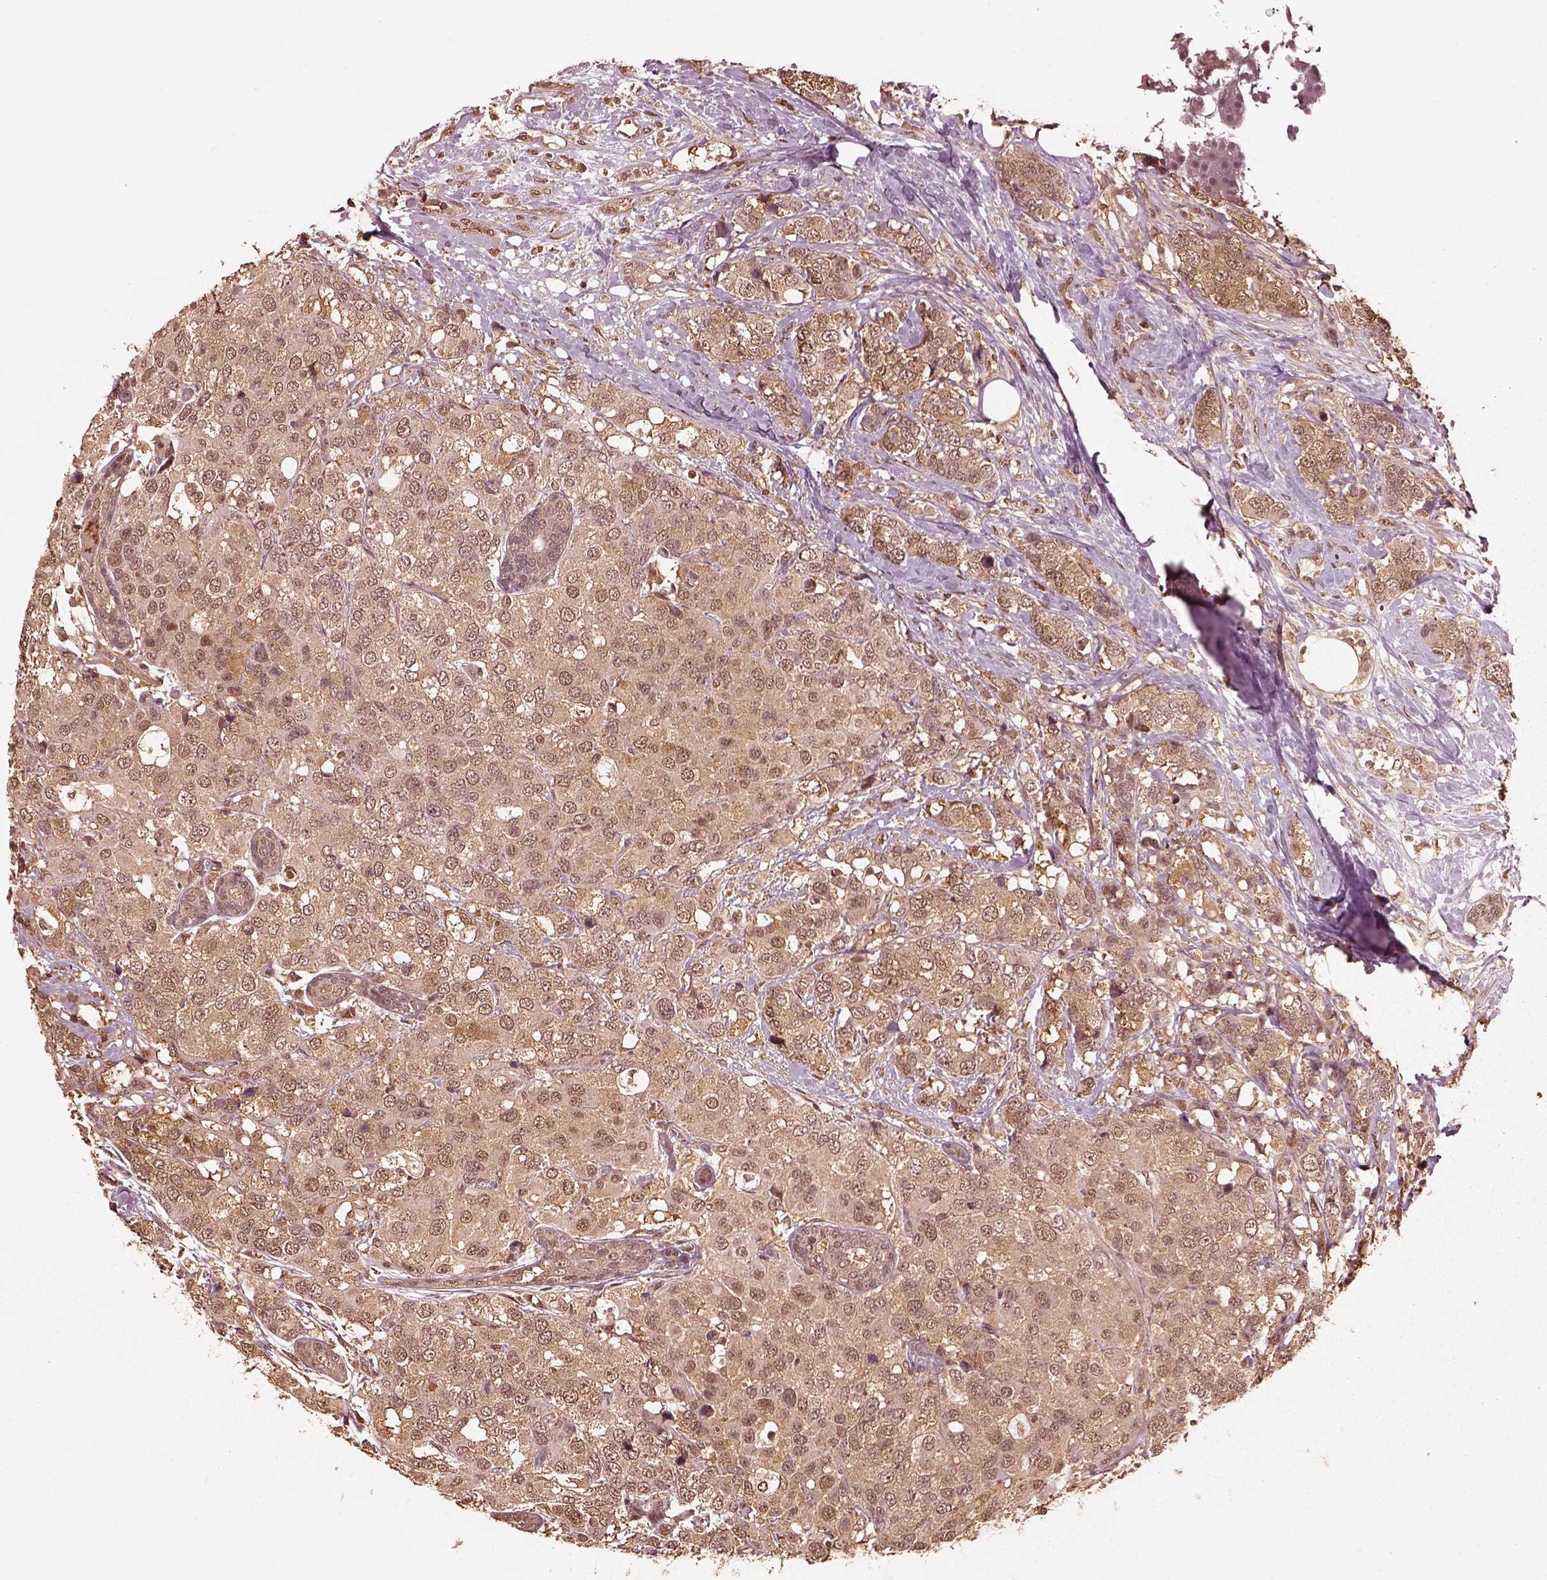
{"staining": {"intensity": "weak", "quantity": ">75%", "location": "cytoplasmic/membranous"}, "tissue": "breast cancer", "cell_type": "Tumor cells", "image_type": "cancer", "snomed": [{"axis": "morphology", "description": "Lobular carcinoma"}, {"axis": "topography", "description": "Breast"}], "caption": "An image showing weak cytoplasmic/membranous expression in approximately >75% of tumor cells in breast lobular carcinoma, as visualized by brown immunohistochemical staining.", "gene": "PSMC5", "patient": {"sex": "female", "age": 59}}